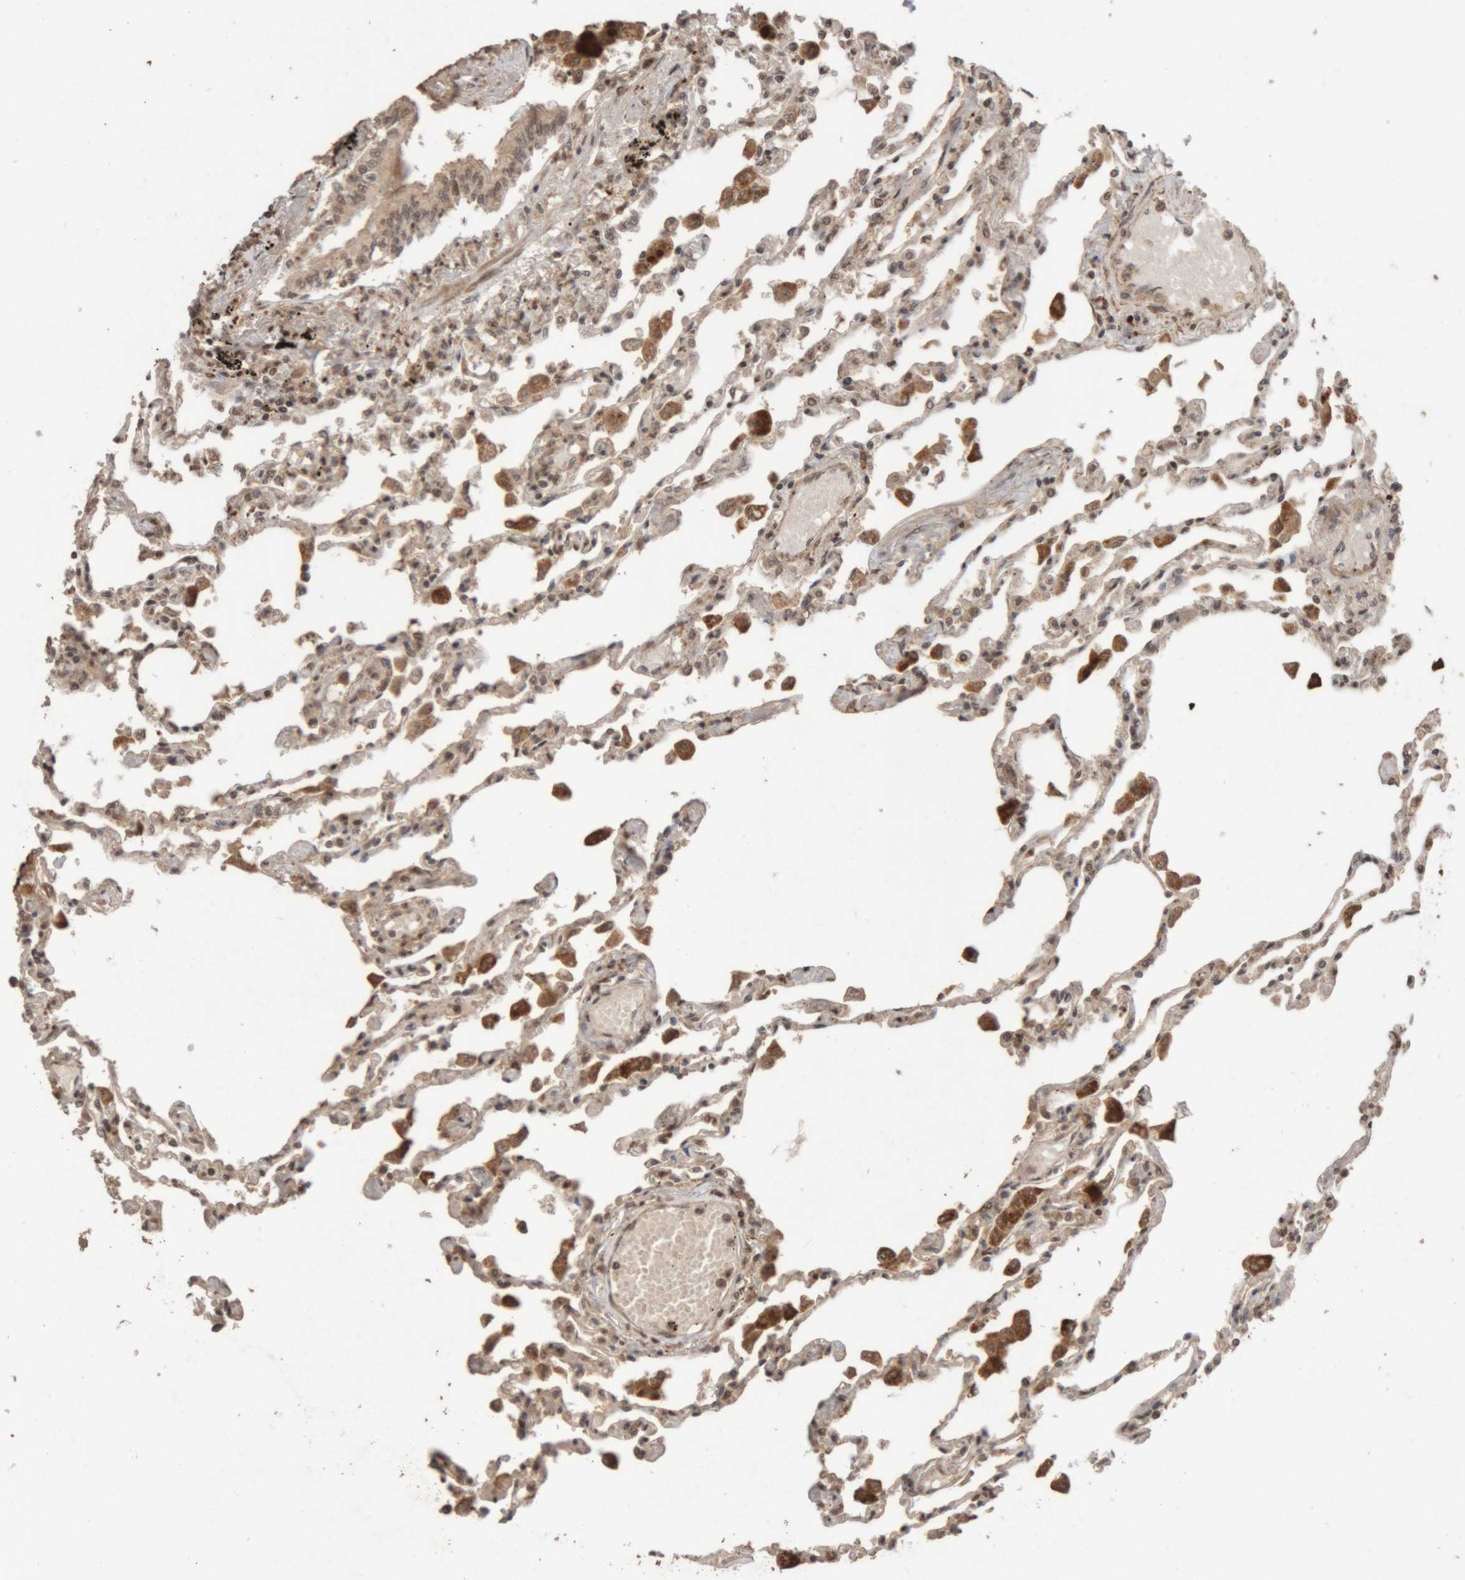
{"staining": {"intensity": "moderate", "quantity": "25%-75%", "location": "cytoplasmic/membranous,nuclear"}, "tissue": "lung", "cell_type": "Alveolar cells", "image_type": "normal", "snomed": [{"axis": "morphology", "description": "Normal tissue, NOS"}, {"axis": "topography", "description": "Bronchus"}, {"axis": "topography", "description": "Lung"}], "caption": "About 25%-75% of alveolar cells in benign human lung reveal moderate cytoplasmic/membranous,nuclear protein expression as visualized by brown immunohistochemical staining.", "gene": "KEAP1", "patient": {"sex": "female", "age": 49}}